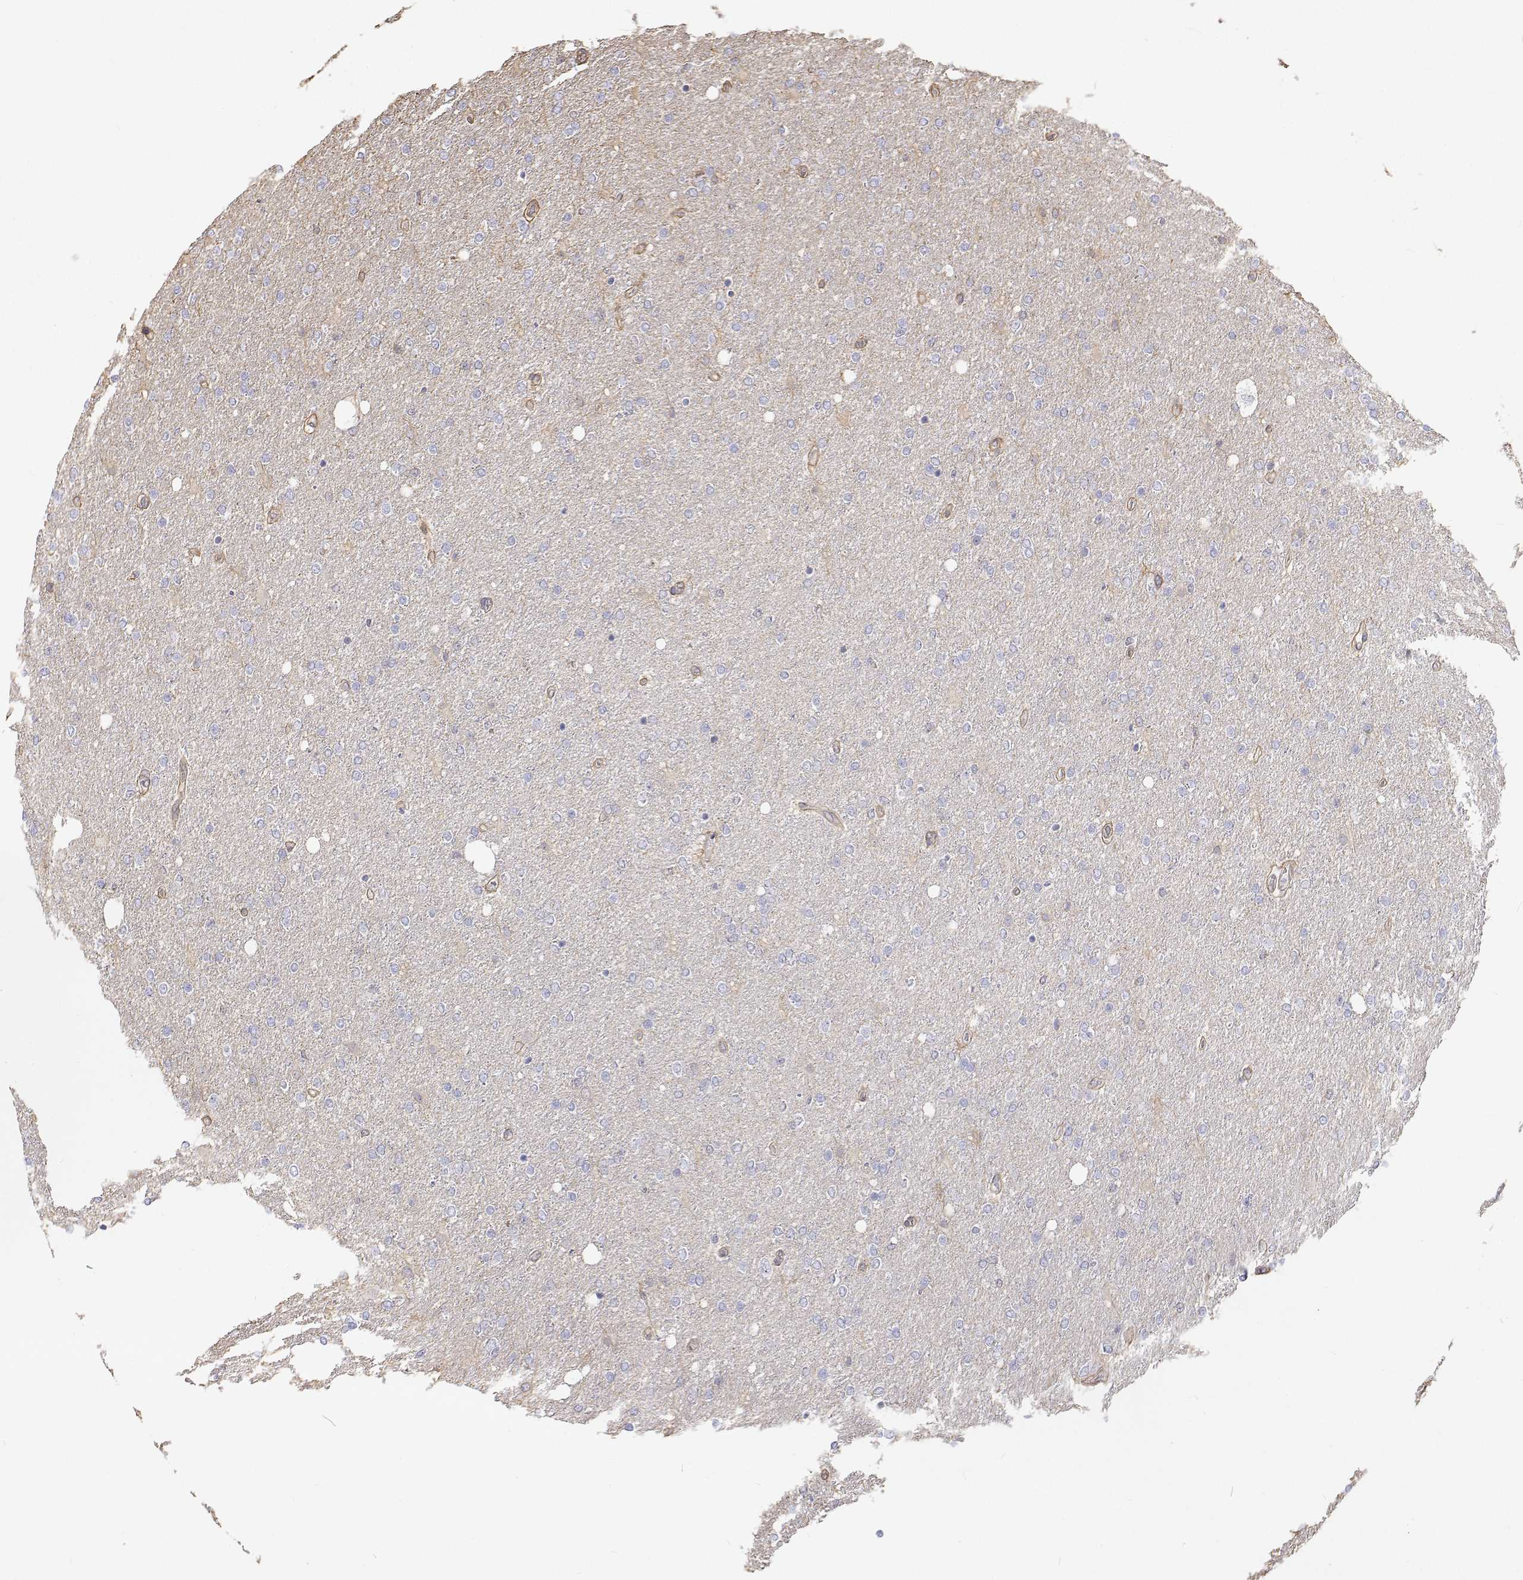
{"staining": {"intensity": "negative", "quantity": "none", "location": "none"}, "tissue": "glioma", "cell_type": "Tumor cells", "image_type": "cancer", "snomed": [{"axis": "morphology", "description": "Glioma, malignant, High grade"}, {"axis": "topography", "description": "Cerebral cortex"}], "caption": "Tumor cells show no significant protein staining in glioma. Nuclei are stained in blue.", "gene": "GSDMA", "patient": {"sex": "male", "age": 70}}